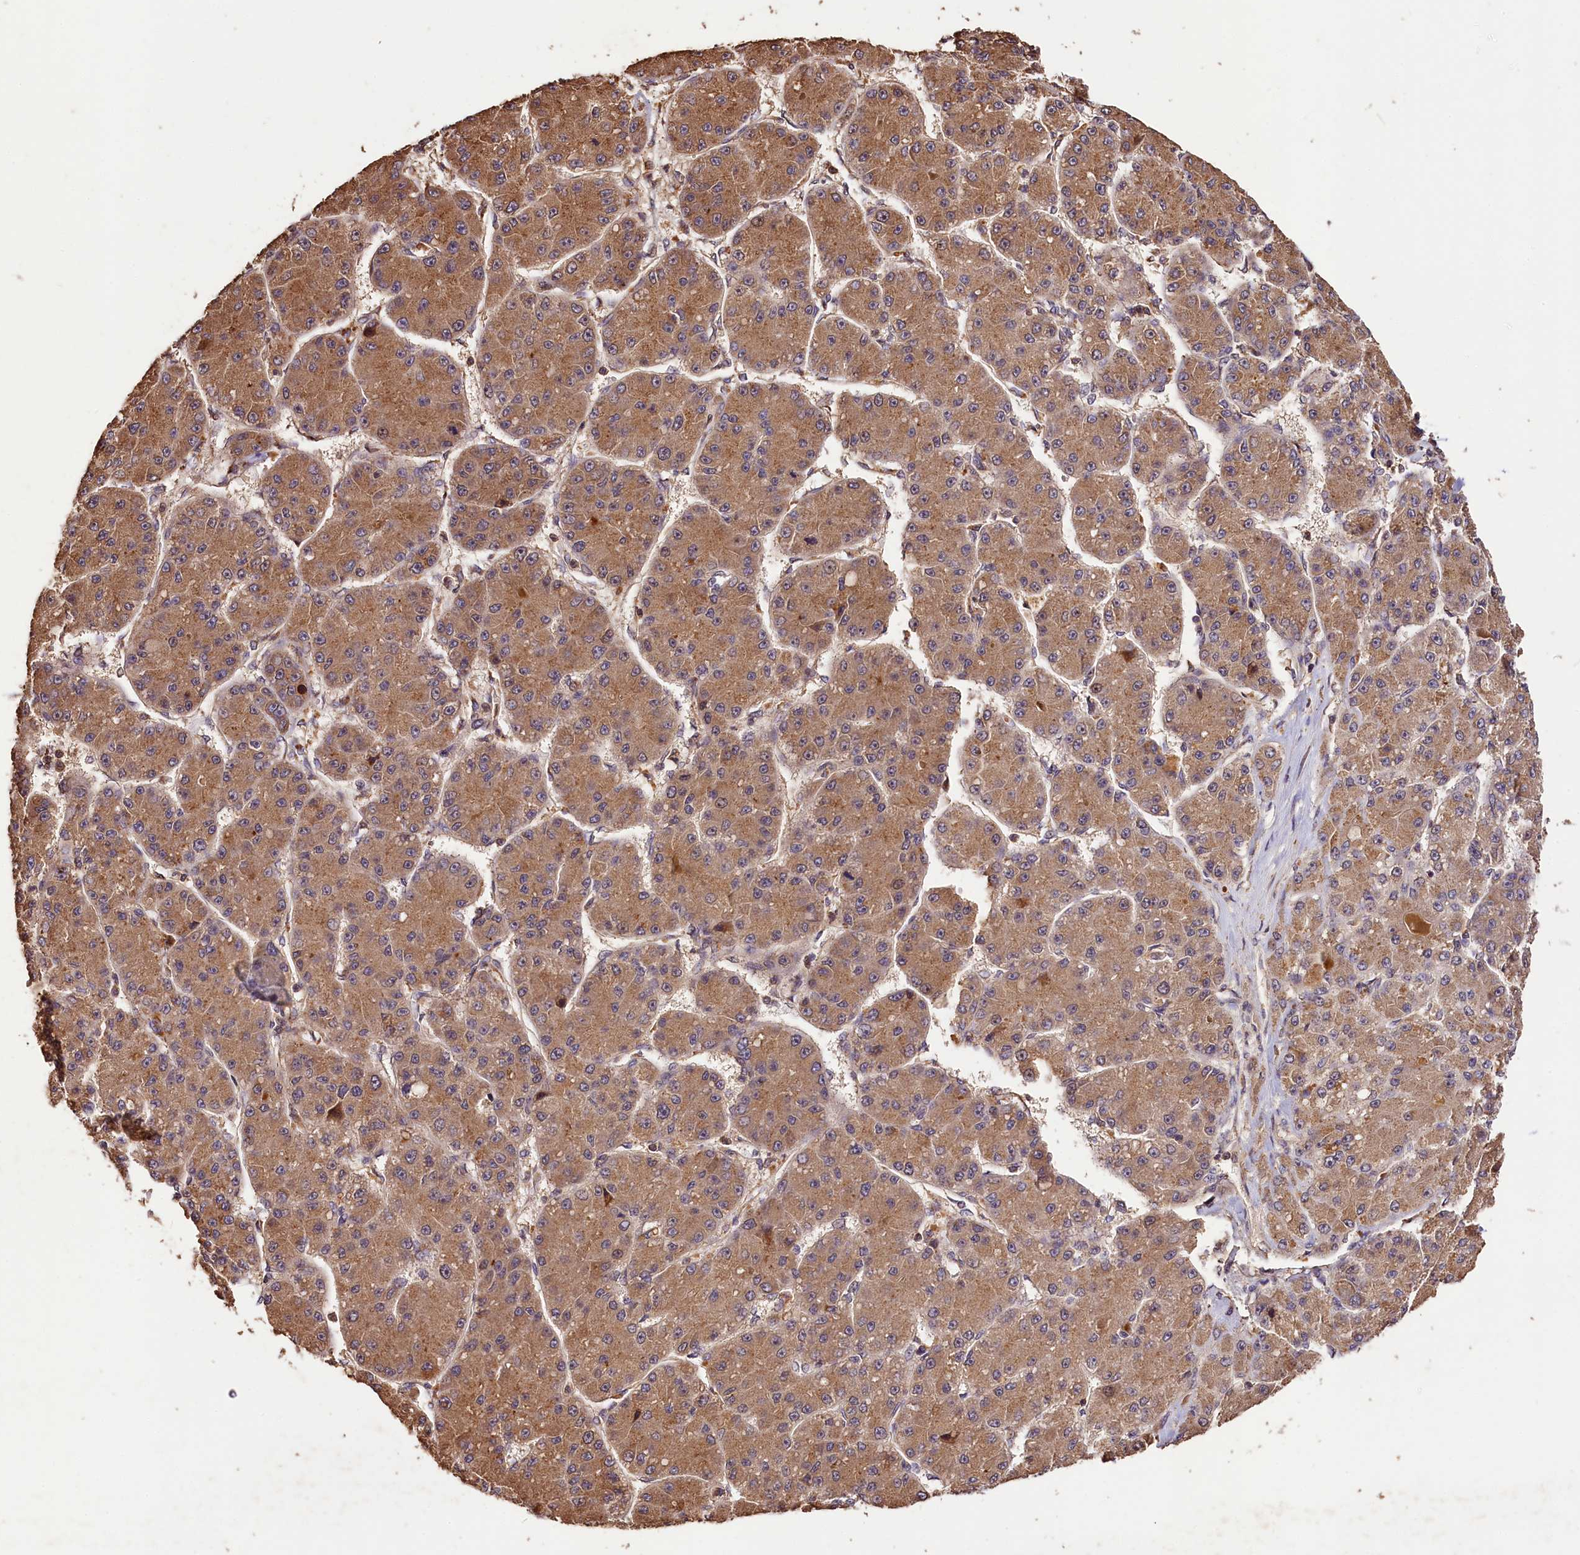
{"staining": {"intensity": "moderate", "quantity": ">75%", "location": "cytoplasmic/membranous"}, "tissue": "liver cancer", "cell_type": "Tumor cells", "image_type": "cancer", "snomed": [{"axis": "morphology", "description": "Carcinoma, Hepatocellular, NOS"}, {"axis": "topography", "description": "Liver"}], "caption": "Immunohistochemistry image of neoplastic tissue: hepatocellular carcinoma (liver) stained using immunohistochemistry (IHC) reveals medium levels of moderate protein expression localized specifically in the cytoplasmic/membranous of tumor cells, appearing as a cytoplasmic/membranous brown color.", "gene": "KPTN", "patient": {"sex": "male", "age": 67}}